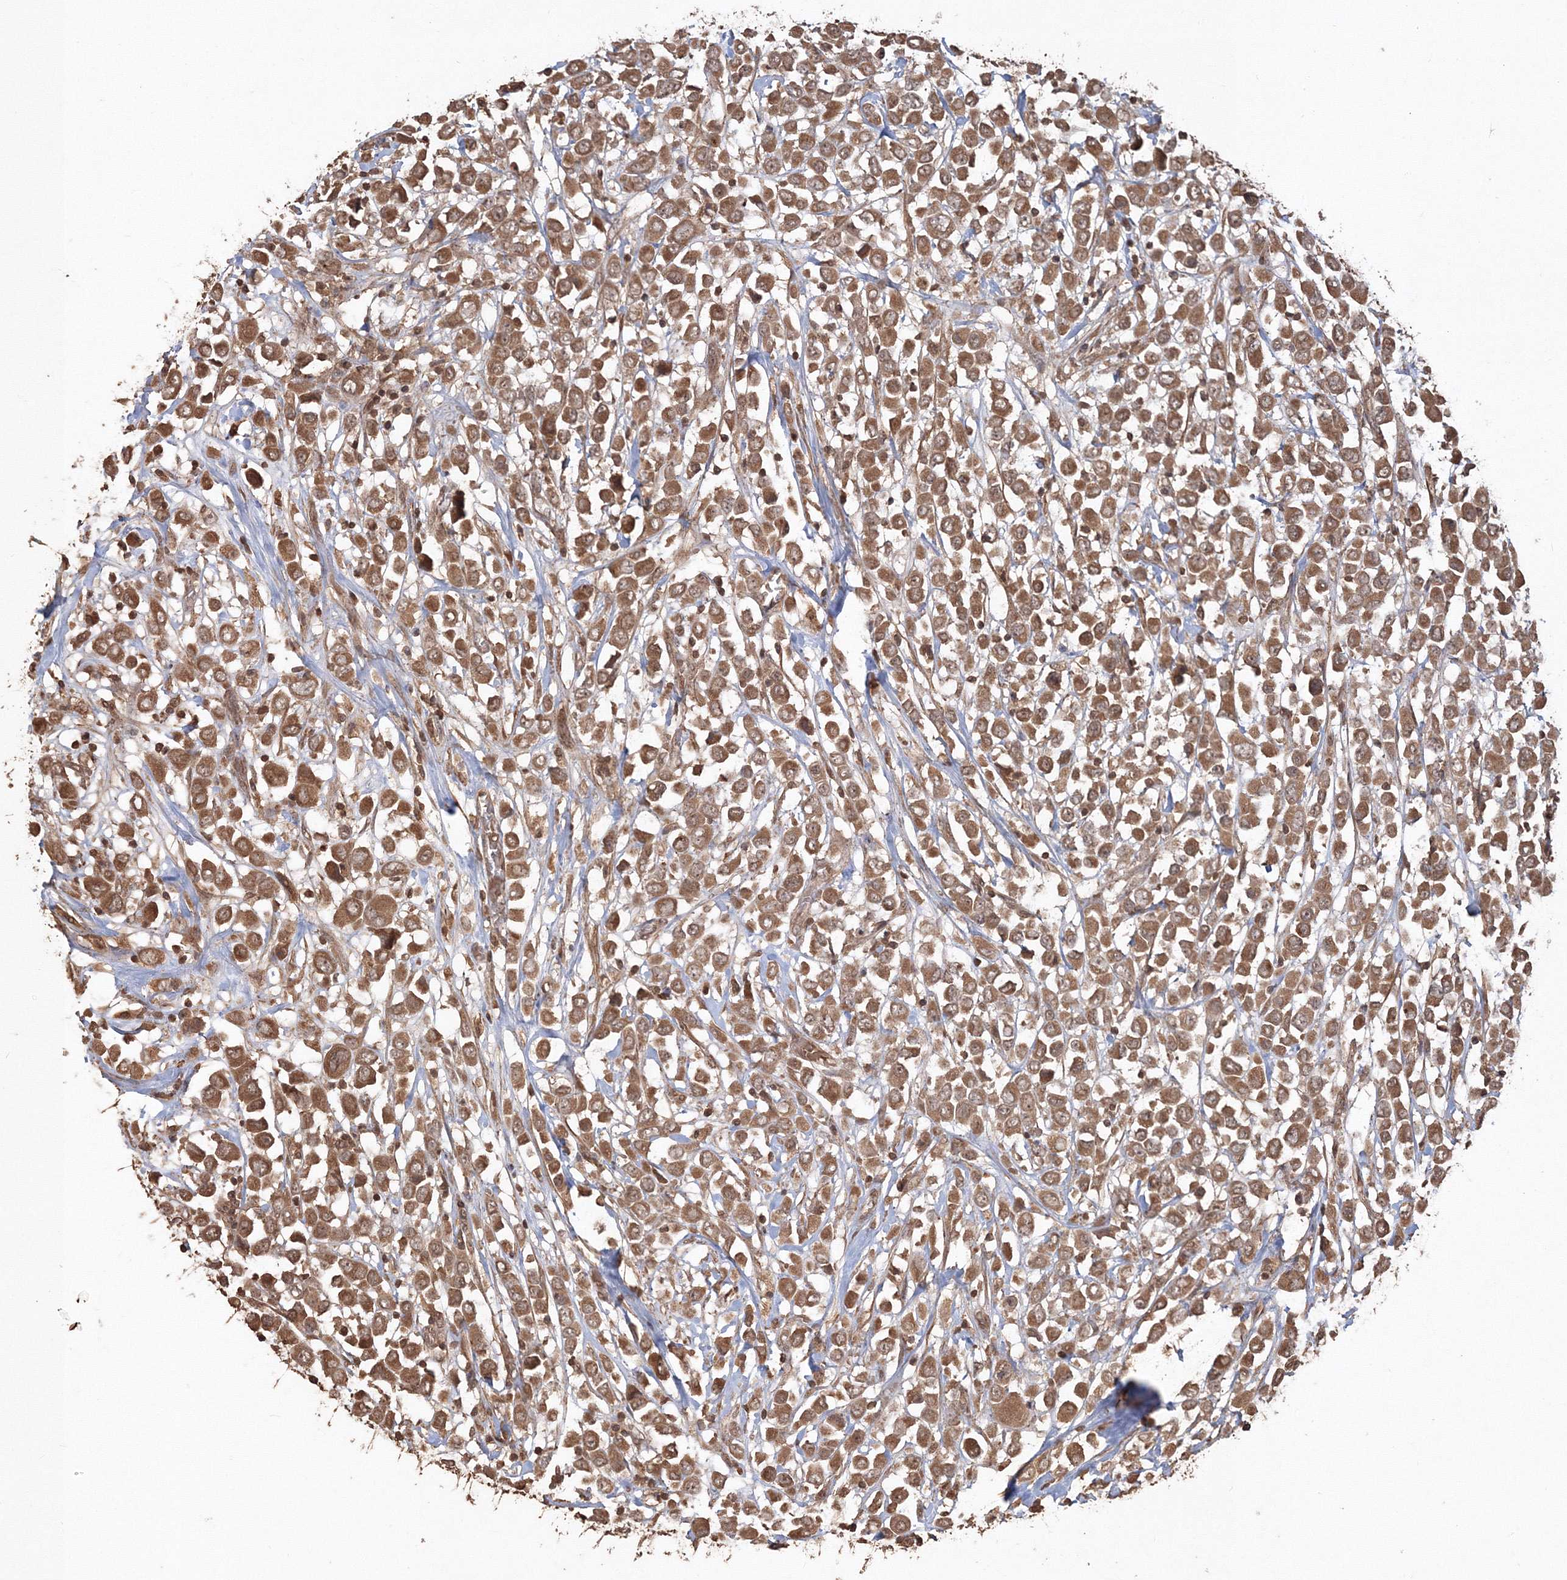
{"staining": {"intensity": "moderate", "quantity": ">75%", "location": "cytoplasmic/membranous"}, "tissue": "breast cancer", "cell_type": "Tumor cells", "image_type": "cancer", "snomed": [{"axis": "morphology", "description": "Duct carcinoma"}, {"axis": "topography", "description": "Breast"}], "caption": "Infiltrating ductal carcinoma (breast) was stained to show a protein in brown. There is medium levels of moderate cytoplasmic/membranous staining in about >75% of tumor cells.", "gene": "CCDC122", "patient": {"sex": "female", "age": 61}}